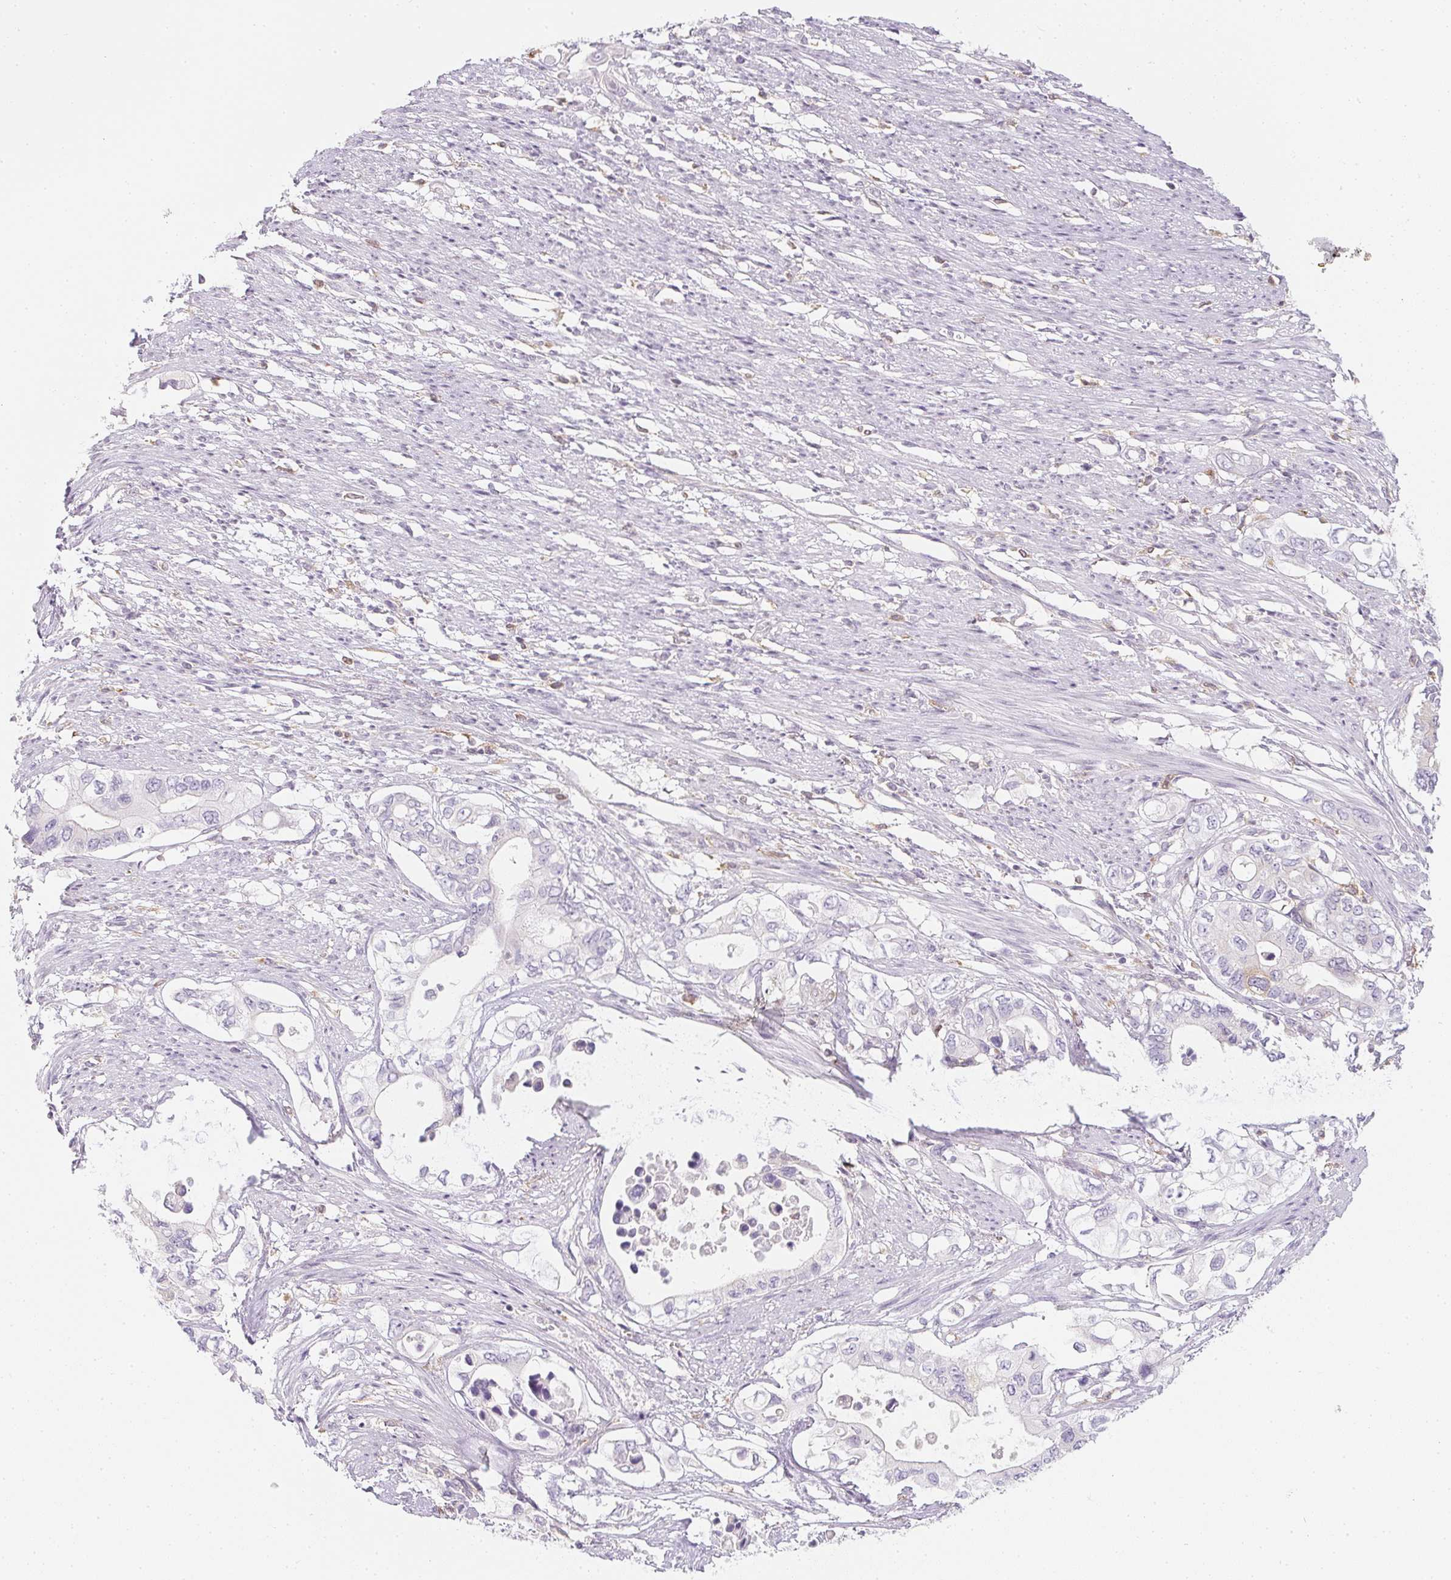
{"staining": {"intensity": "negative", "quantity": "none", "location": "none"}, "tissue": "pancreatic cancer", "cell_type": "Tumor cells", "image_type": "cancer", "snomed": [{"axis": "morphology", "description": "Adenocarcinoma, NOS"}, {"axis": "topography", "description": "Pancreas"}], "caption": "Immunohistochemistry (IHC) photomicrograph of human pancreatic cancer (adenocarcinoma) stained for a protein (brown), which displays no staining in tumor cells. Nuclei are stained in blue.", "gene": "SOAT1", "patient": {"sex": "female", "age": 63}}